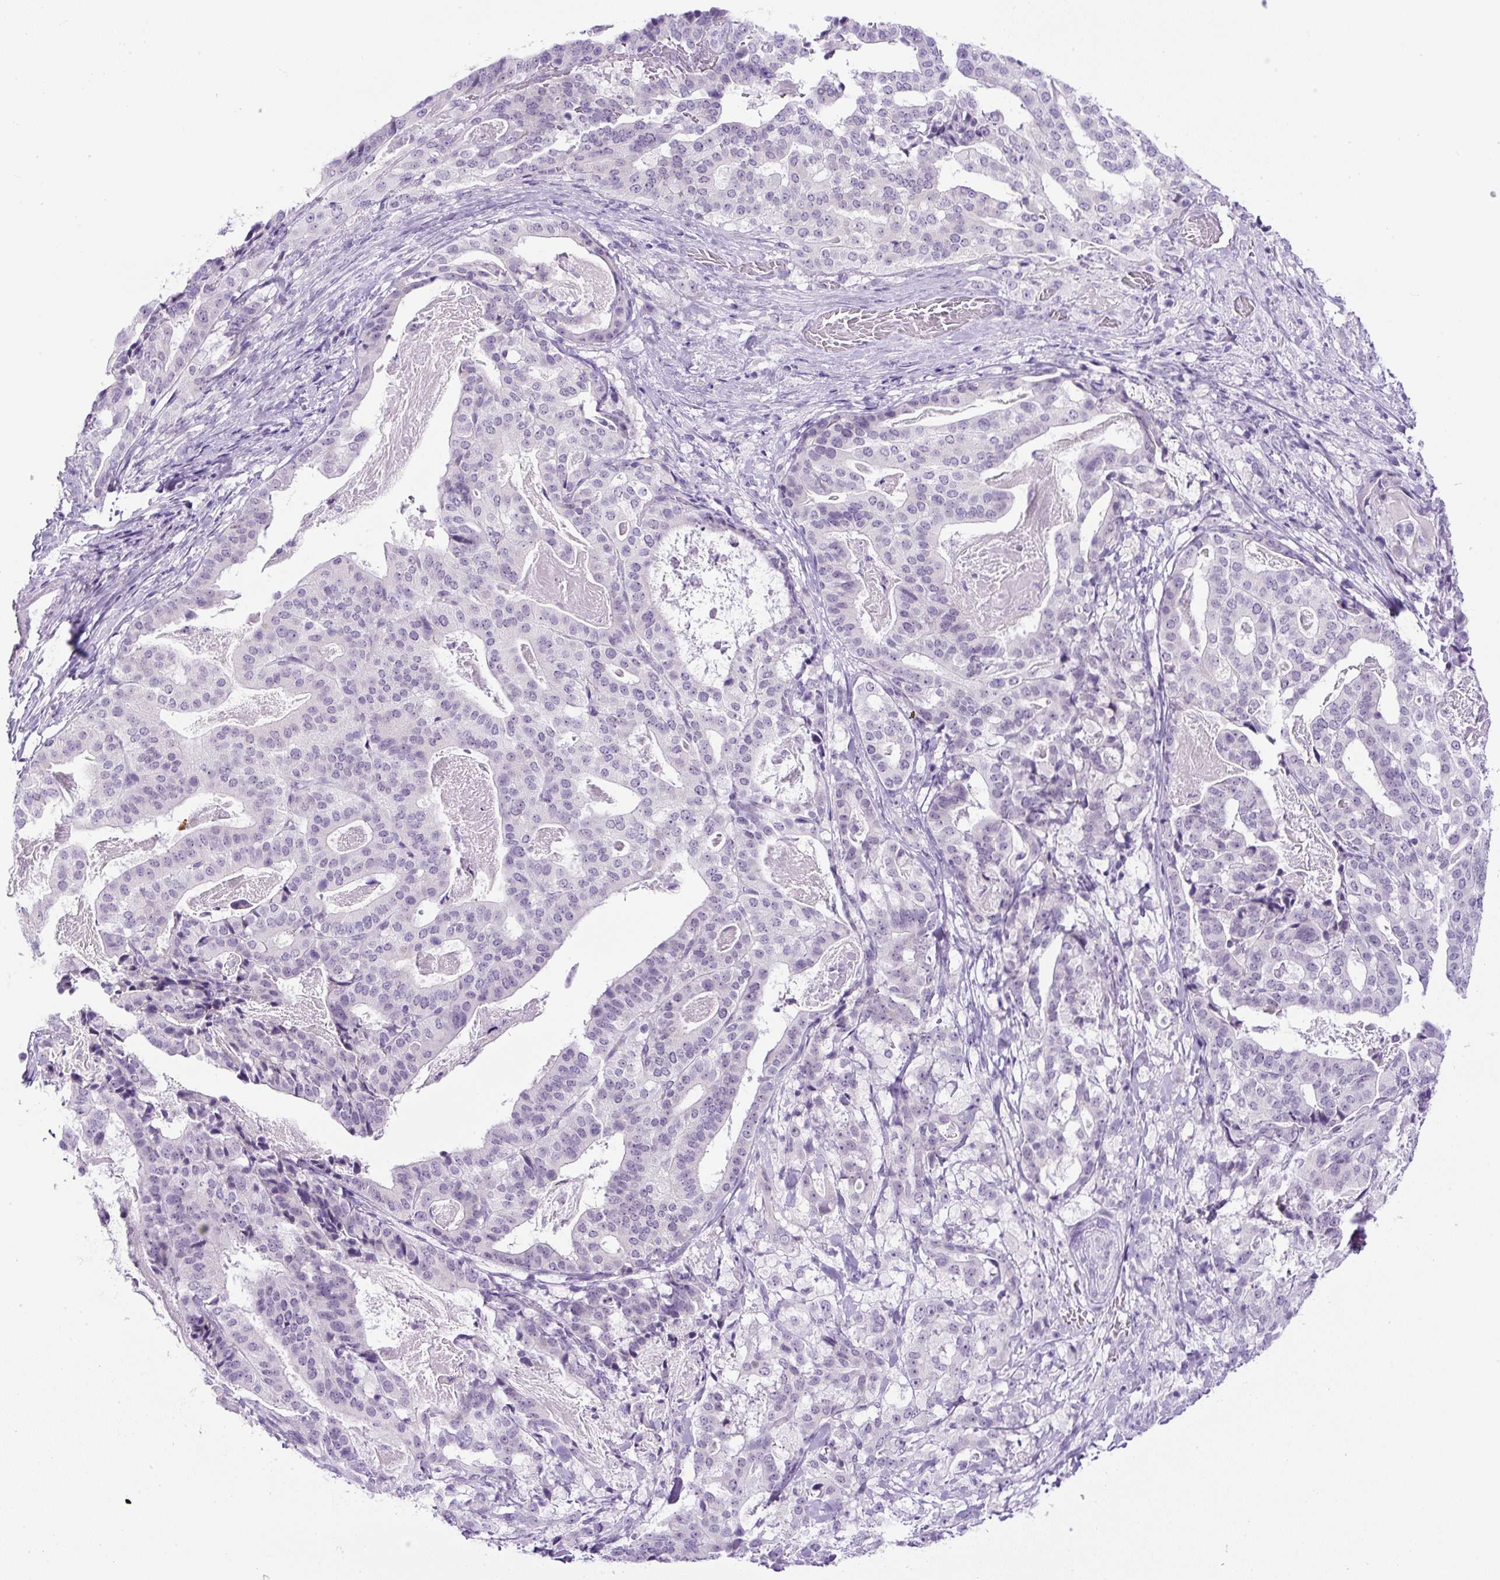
{"staining": {"intensity": "negative", "quantity": "none", "location": "none"}, "tissue": "stomach cancer", "cell_type": "Tumor cells", "image_type": "cancer", "snomed": [{"axis": "morphology", "description": "Adenocarcinoma, NOS"}, {"axis": "topography", "description": "Stomach"}], "caption": "IHC image of human adenocarcinoma (stomach) stained for a protein (brown), which reveals no staining in tumor cells. Nuclei are stained in blue.", "gene": "RHBDD2", "patient": {"sex": "male", "age": 48}}